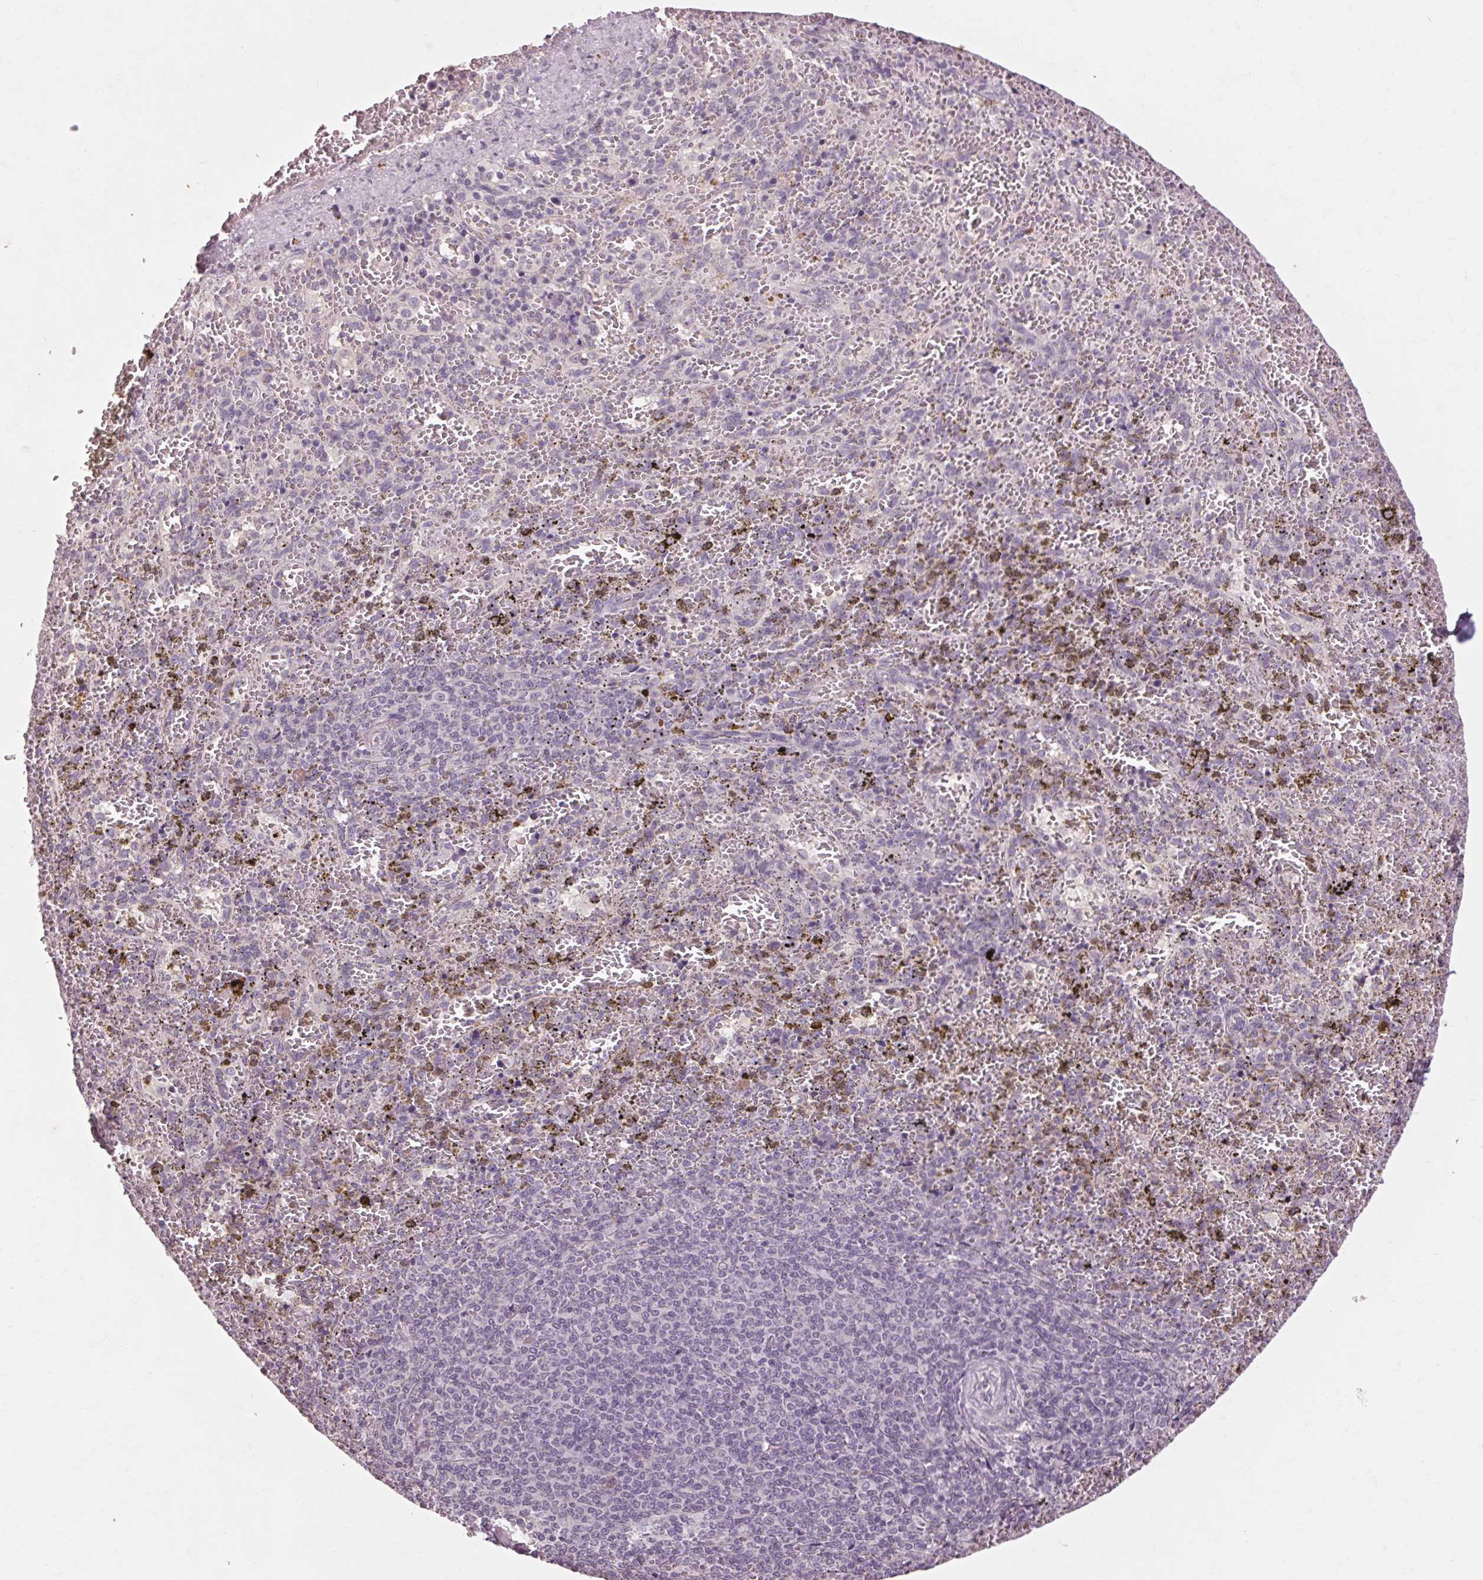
{"staining": {"intensity": "negative", "quantity": "none", "location": "none"}, "tissue": "spleen", "cell_type": "Cells in red pulp", "image_type": "normal", "snomed": [{"axis": "morphology", "description": "Normal tissue, NOS"}, {"axis": "topography", "description": "Spleen"}], "caption": "An IHC histopathology image of benign spleen is shown. There is no staining in cells in red pulp of spleen.", "gene": "POMC", "patient": {"sex": "female", "age": 50}}